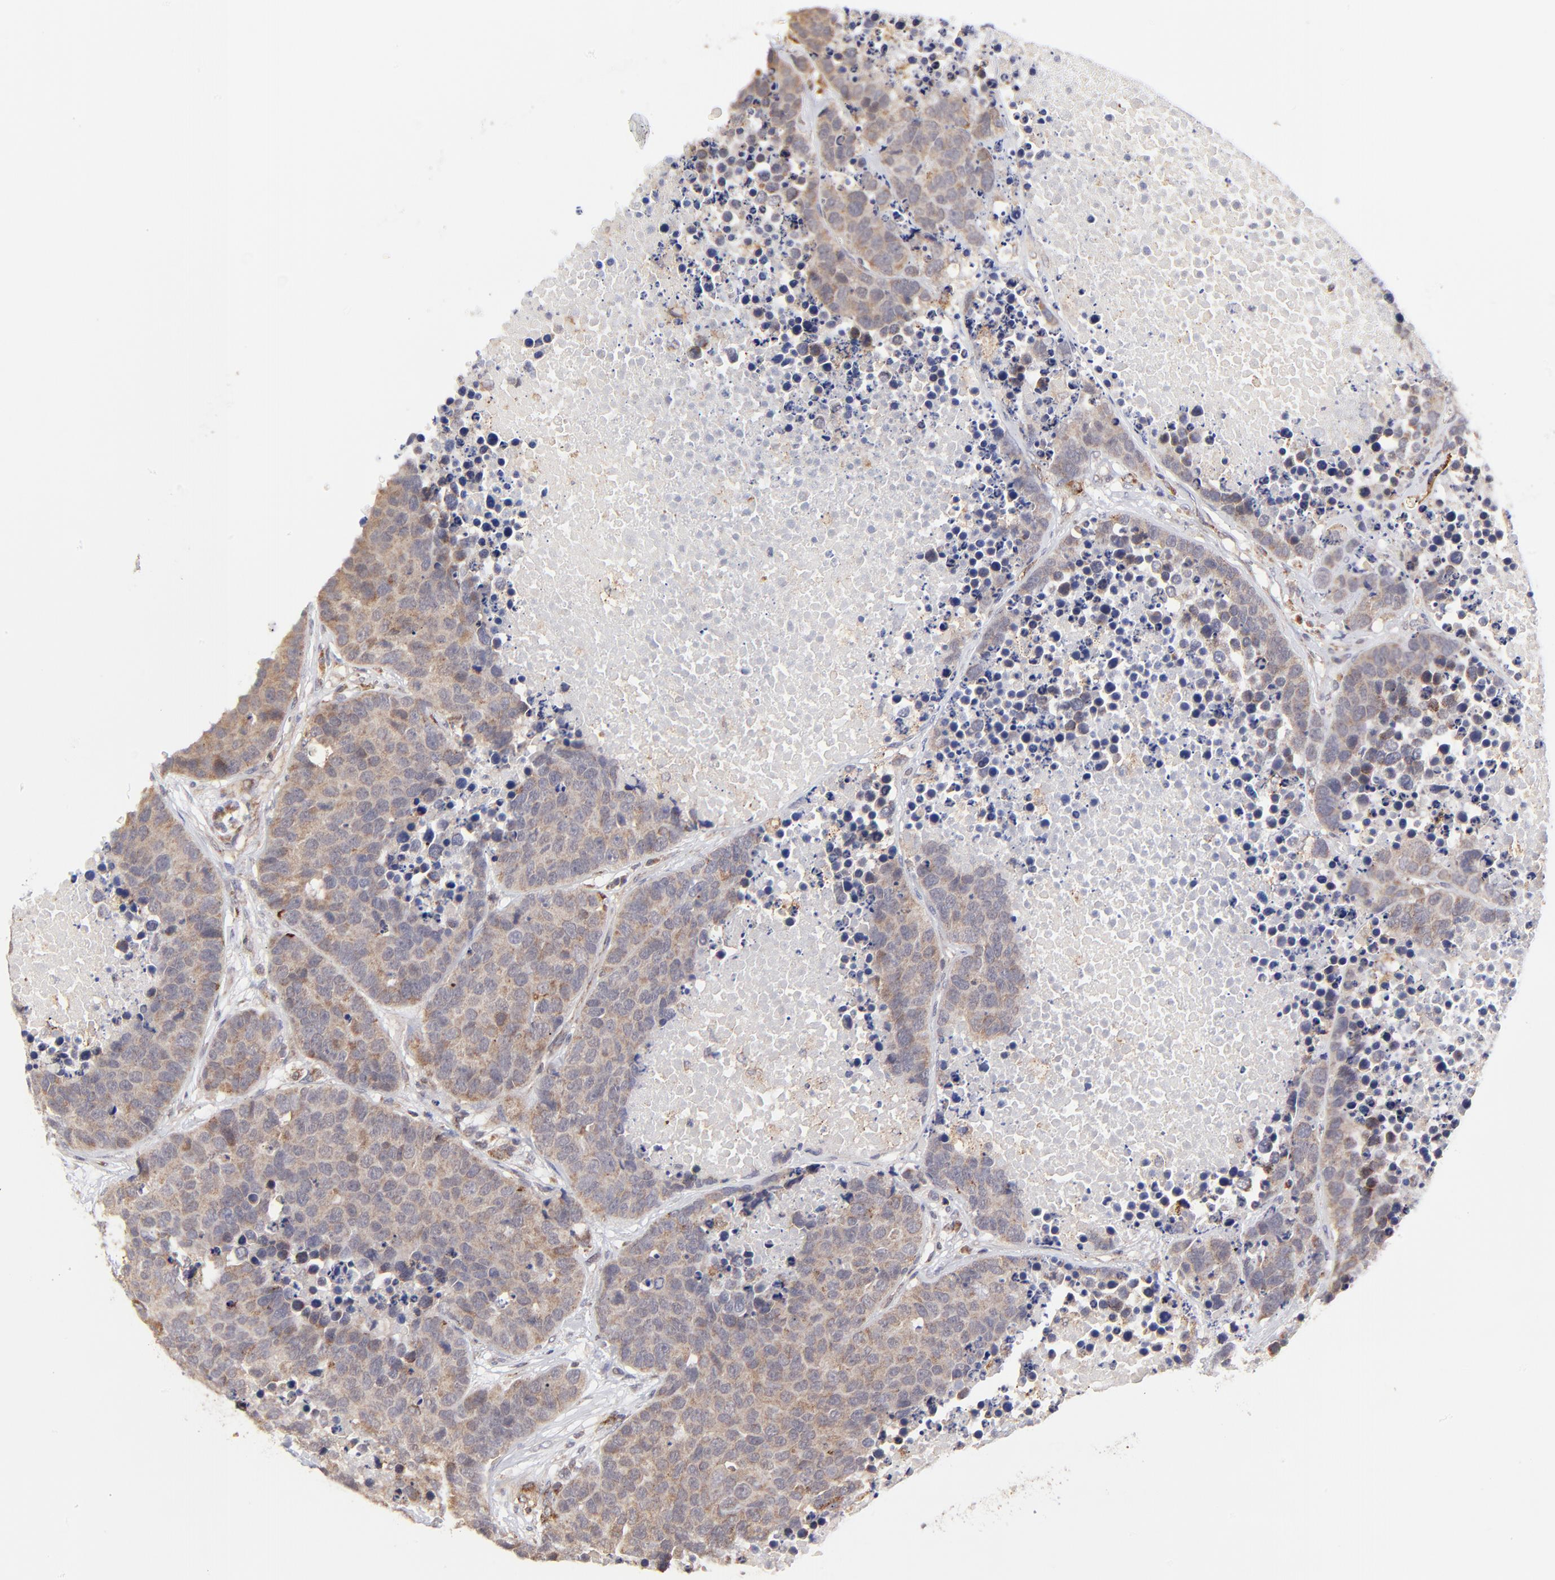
{"staining": {"intensity": "weak", "quantity": ">75%", "location": "cytoplasmic/membranous"}, "tissue": "carcinoid", "cell_type": "Tumor cells", "image_type": "cancer", "snomed": [{"axis": "morphology", "description": "Carcinoid, malignant, NOS"}, {"axis": "topography", "description": "Lung"}], "caption": "Immunohistochemistry (IHC) (DAB) staining of human carcinoid exhibits weak cytoplasmic/membranous protein staining in approximately >75% of tumor cells. (Stains: DAB in brown, nuclei in blue, Microscopy: brightfield microscopy at high magnification).", "gene": "MAP2K7", "patient": {"sex": "male", "age": 60}}